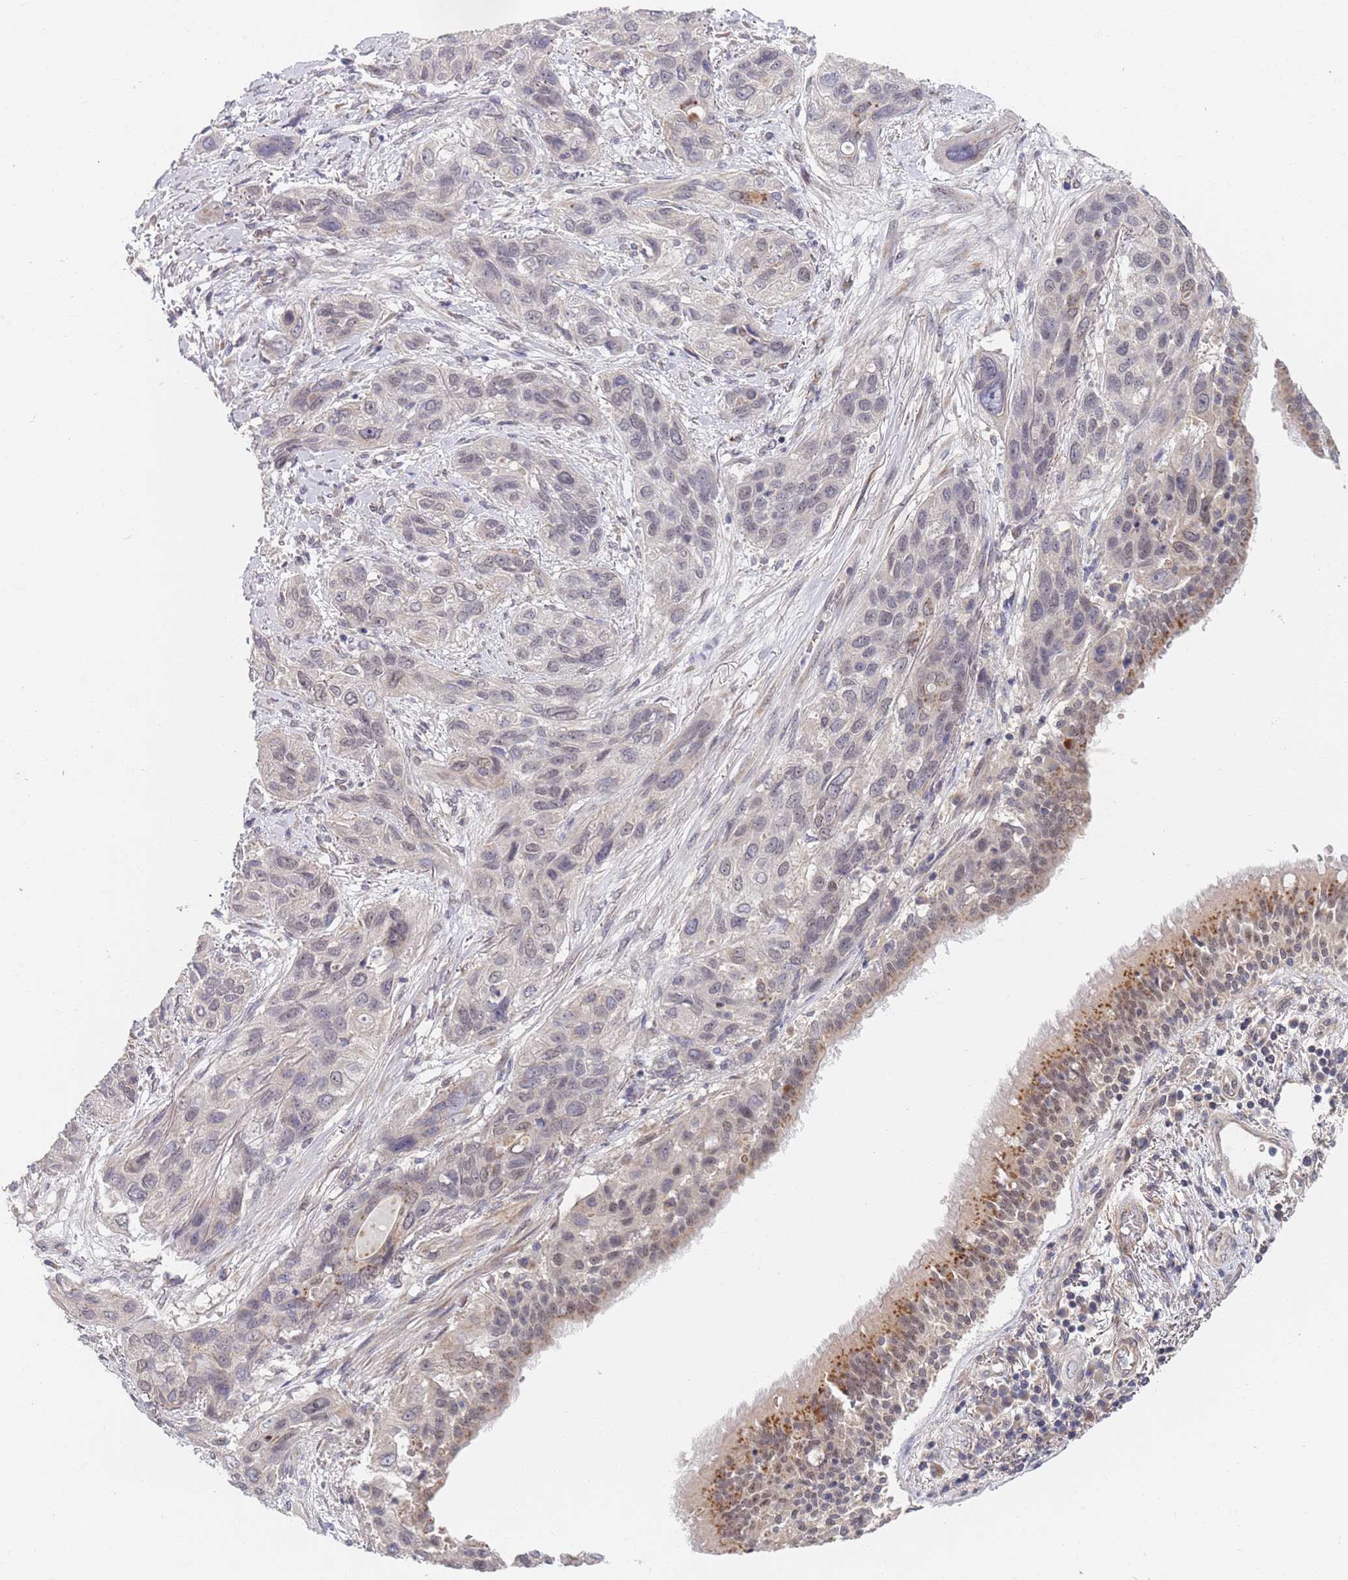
{"staining": {"intensity": "negative", "quantity": "none", "location": "none"}, "tissue": "lung cancer", "cell_type": "Tumor cells", "image_type": "cancer", "snomed": [{"axis": "morphology", "description": "Squamous cell carcinoma, NOS"}, {"axis": "topography", "description": "Lung"}], "caption": "Lung squamous cell carcinoma stained for a protein using IHC demonstrates no staining tumor cells.", "gene": "B4GALT4", "patient": {"sex": "female", "age": 70}}